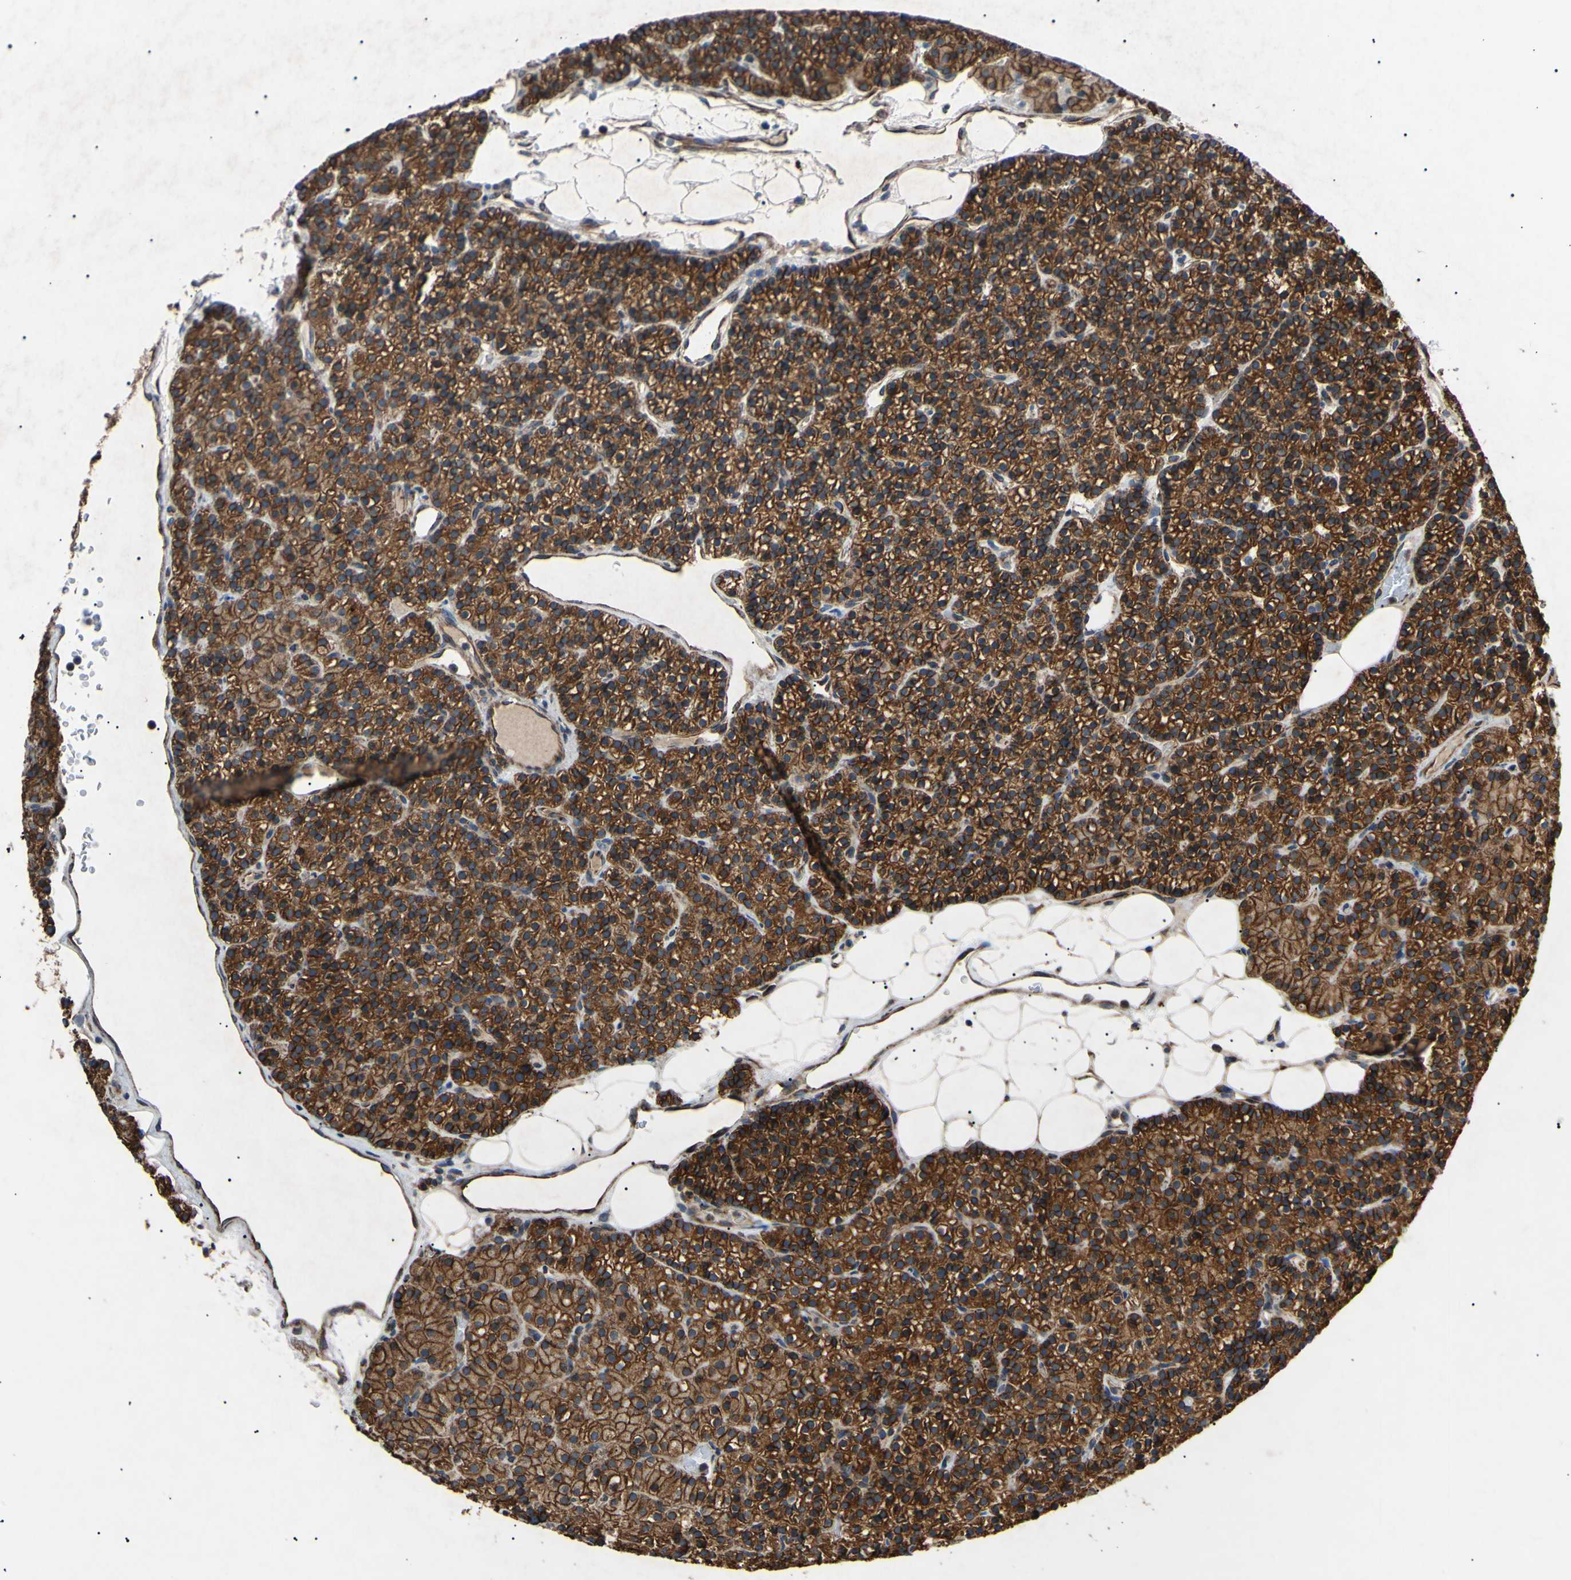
{"staining": {"intensity": "strong", "quantity": ">75%", "location": "cytoplasmic/membranous"}, "tissue": "parathyroid gland", "cell_type": "Glandular cells", "image_type": "normal", "snomed": [{"axis": "morphology", "description": "Normal tissue, NOS"}, {"axis": "morphology", "description": "Hyperplasia, NOS"}, {"axis": "topography", "description": "Parathyroid gland"}], "caption": "Protein expression by IHC reveals strong cytoplasmic/membranous positivity in approximately >75% of glandular cells in normal parathyroid gland.", "gene": "TUBB4A", "patient": {"sex": "male", "age": 44}}